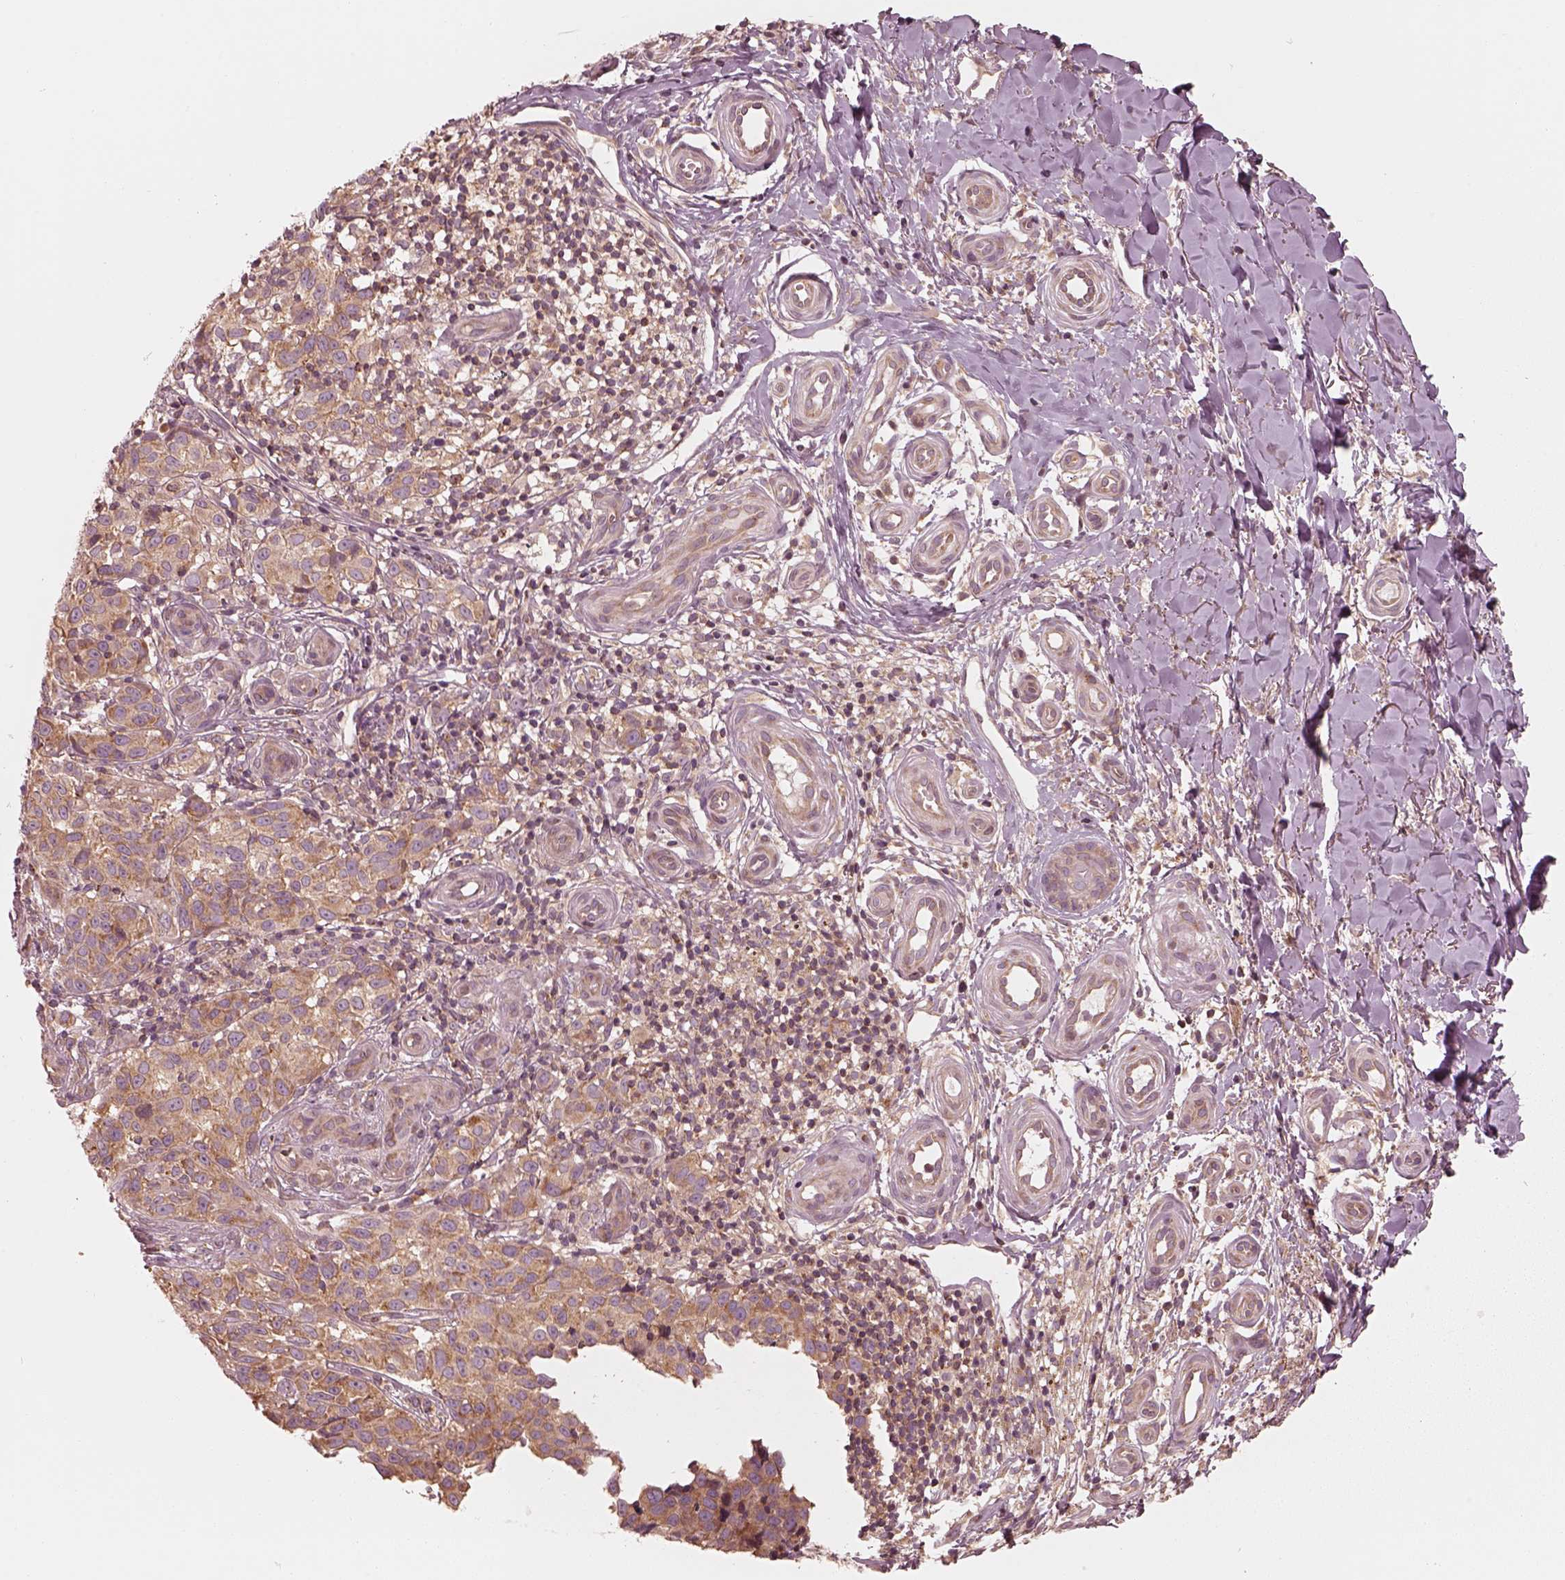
{"staining": {"intensity": "moderate", "quantity": ">75%", "location": "cytoplasmic/membranous"}, "tissue": "melanoma", "cell_type": "Tumor cells", "image_type": "cancer", "snomed": [{"axis": "morphology", "description": "Malignant melanoma, NOS"}, {"axis": "topography", "description": "Skin"}], "caption": "The immunohistochemical stain highlights moderate cytoplasmic/membranous staining in tumor cells of malignant melanoma tissue. (DAB (3,3'-diaminobenzidine) IHC, brown staining for protein, blue staining for nuclei).", "gene": "CNOT2", "patient": {"sex": "female", "age": 53}}